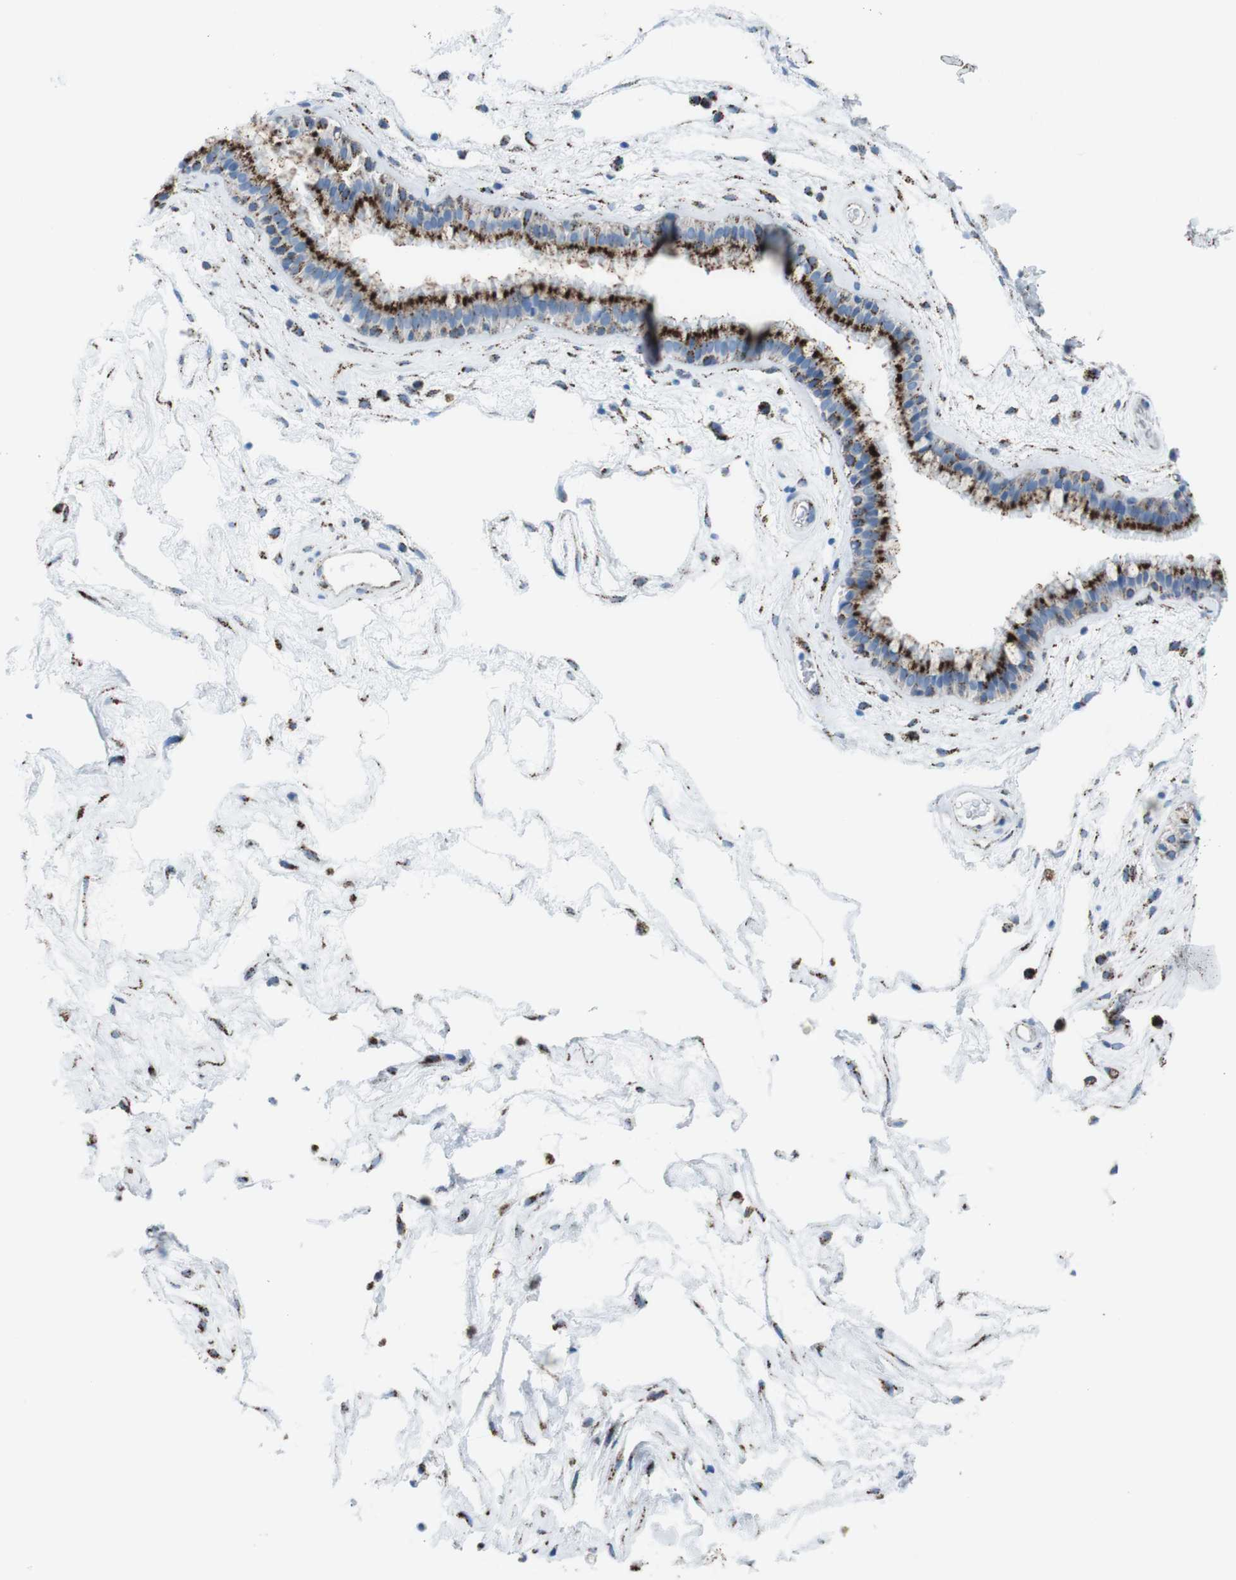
{"staining": {"intensity": "strong", "quantity": ">75%", "location": "cytoplasmic/membranous"}, "tissue": "nasopharynx", "cell_type": "Respiratory epithelial cells", "image_type": "normal", "snomed": [{"axis": "morphology", "description": "Normal tissue, NOS"}, {"axis": "morphology", "description": "Inflammation, NOS"}, {"axis": "topography", "description": "Nasopharynx"}], "caption": "IHC (DAB (3,3'-diaminobenzidine)) staining of normal nasopharynx reveals strong cytoplasmic/membranous protein staining in approximately >75% of respiratory epithelial cells.", "gene": "SCARB2", "patient": {"sex": "male", "age": 48}}